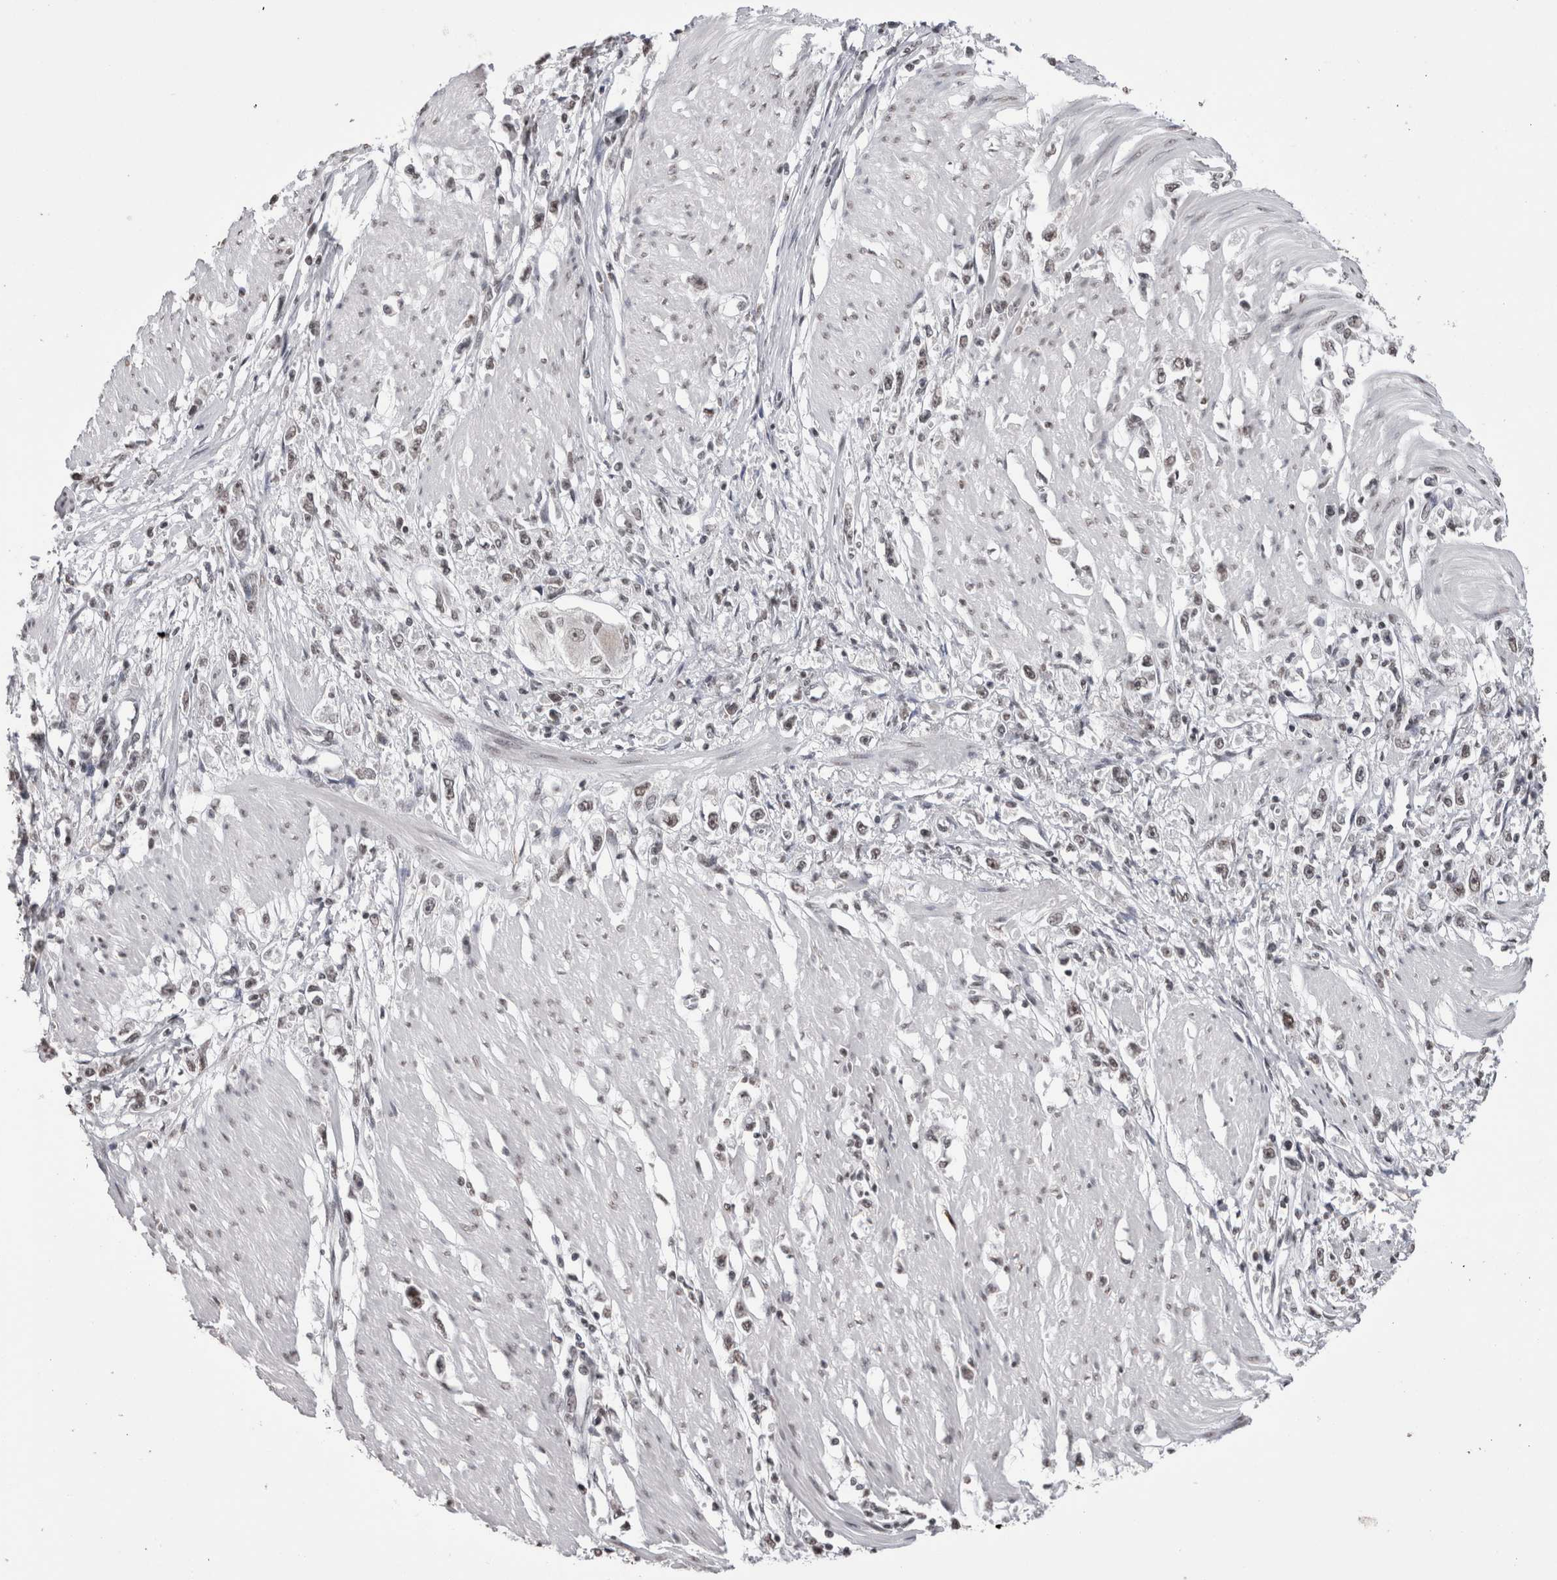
{"staining": {"intensity": "weak", "quantity": ">75%", "location": "nuclear"}, "tissue": "stomach cancer", "cell_type": "Tumor cells", "image_type": "cancer", "snomed": [{"axis": "morphology", "description": "Adenocarcinoma, NOS"}, {"axis": "topography", "description": "Stomach"}], "caption": "Human stomach cancer (adenocarcinoma) stained with a protein marker displays weak staining in tumor cells.", "gene": "SMC1A", "patient": {"sex": "female", "age": 59}}